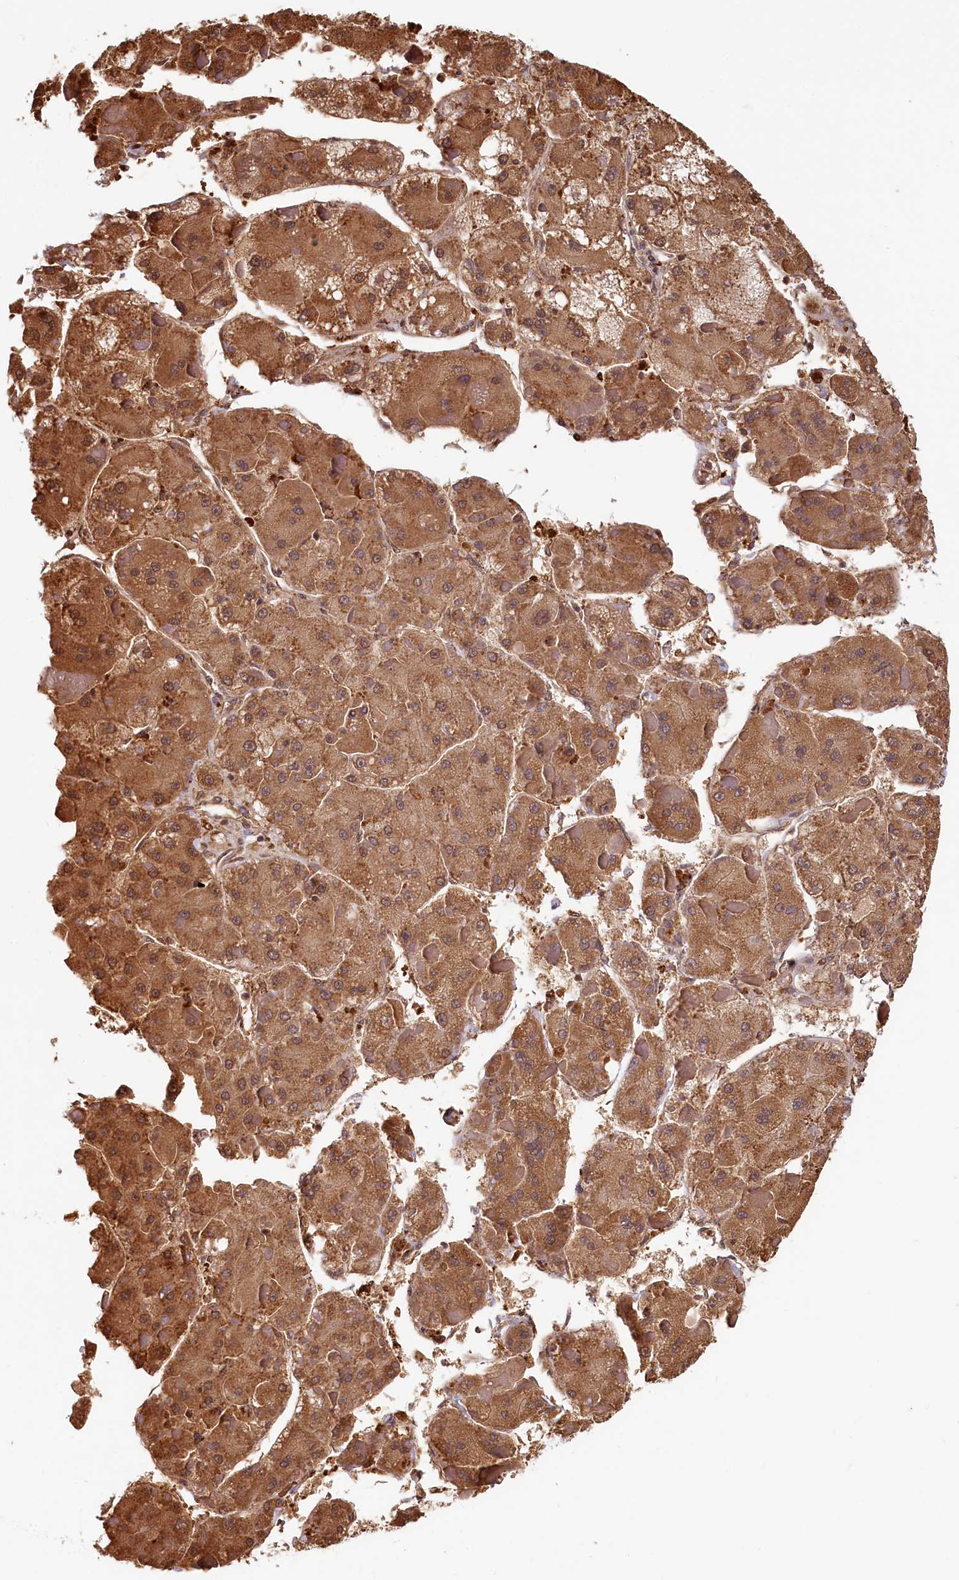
{"staining": {"intensity": "moderate", "quantity": ">75%", "location": "cytoplasmic/membranous"}, "tissue": "liver cancer", "cell_type": "Tumor cells", "image_type": "cancer", "snomed": [{"axis": "morphology", "description": "Carcinoma, Hepatocellular, NOS"}, {"axis": "topography", "description": "Liver"}], "caption": "Moderate cytoplasmic/membranous protein staining is appreciated in about >75% of tumor cells in hepatocellular carcinoma (liver).", "gene": "LMOD3", "patient": {"sex": "female", "age": 73}}